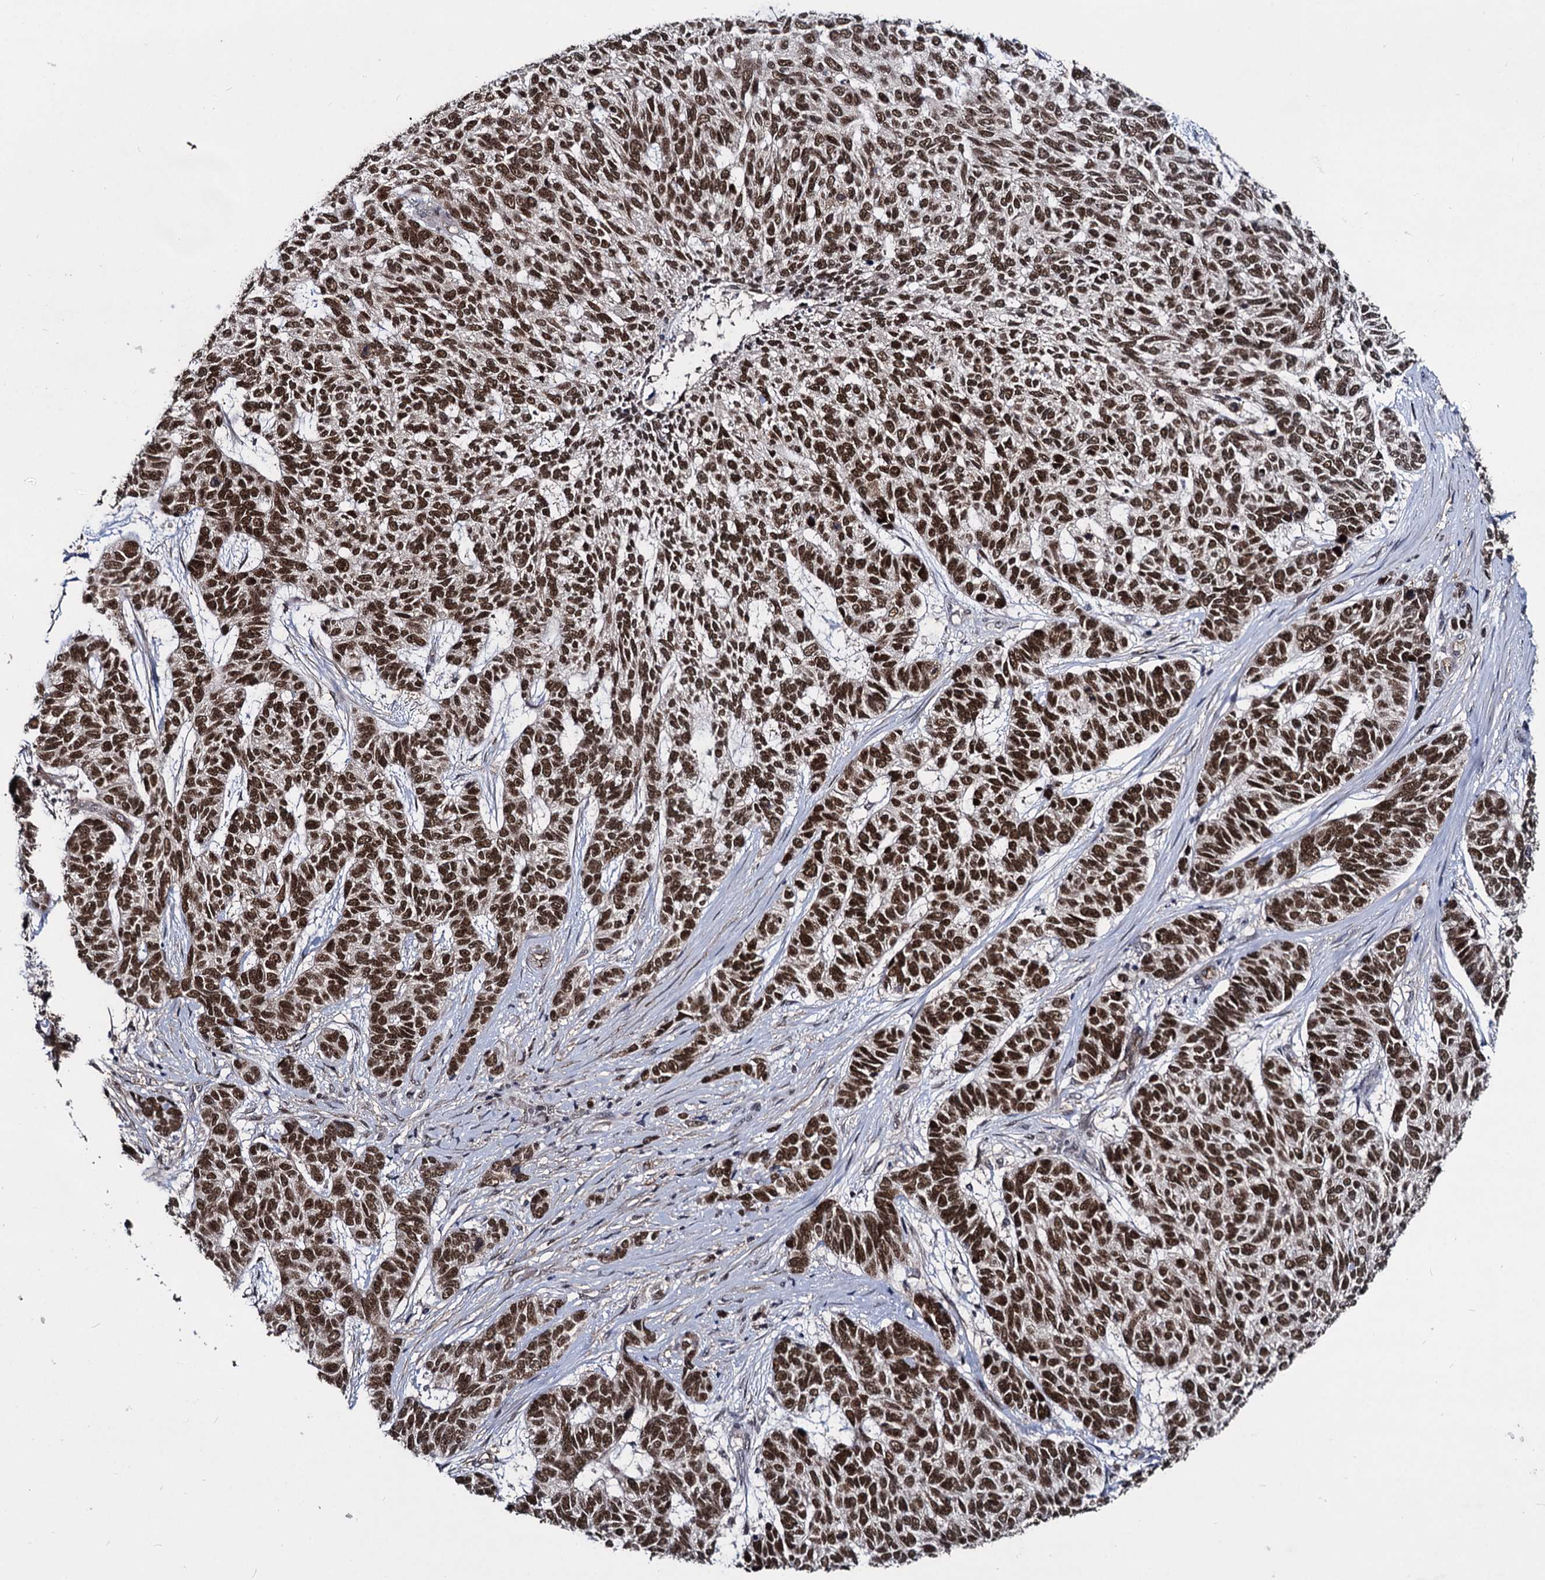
{"staining": {"intensity": "strong", "quantity": ">75%", "location": "nuclear"}, "tissue": "skin cancer", "cell_type": "Tumor cells", "image_type": "cancer", "snomed": [{"axis": "morphology", "description": "Basal cell carcinoma"}, {"axis": "topography", "description": "Skin"}], "caption": "High-magnification brightfield microscopy of skin basal cell carcinoma stained with DAB (brown) and counterstained with hematoxylin (blue). tumor cells exhibit strong nuclear positivity is appreciated in approximately>75% of cells.", "gene": "GALNT11", "patient": {"sex": "female", "age": 65}}